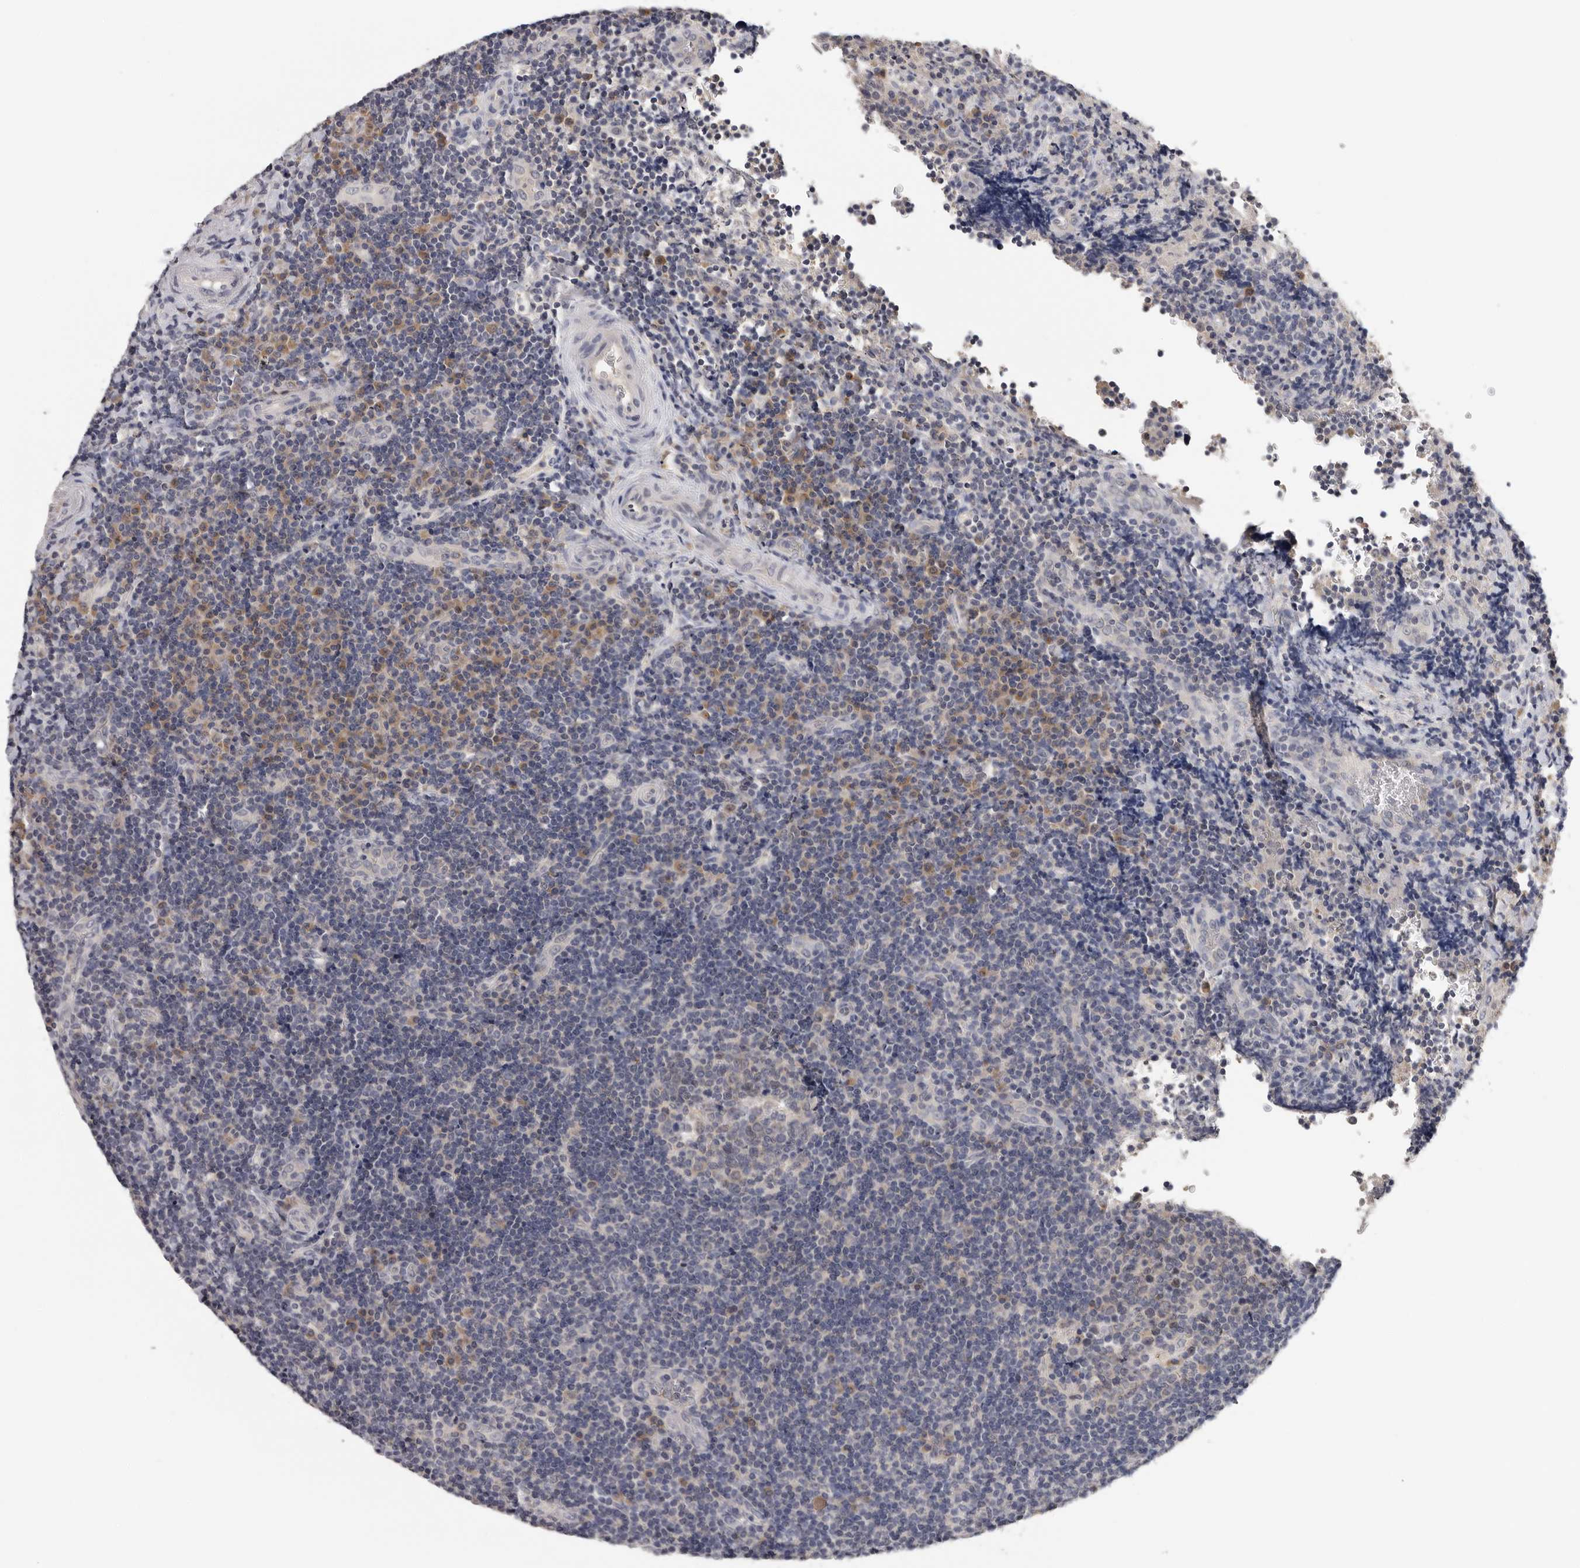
{"staining": {"intensity": "negative", "quantity": "none", "location": "none"}, "tissue": "lymphoma", "cell_type": "Tumor cells", "image_type": "cancer", "snomed": [{"axis": "morphology", "description": "Malignant lymphoma, non-Hodgkin's type, High grade"}, {"axis": "topography", "description": "Tonsil"}], "caption": "Immunohistochemistry of high-grade malignant lymphoma, non-Hodgkin's type shows no staining in tumor cells.", "gene": "KIF2B", "patient": {"sex": "female", "age": 36}}